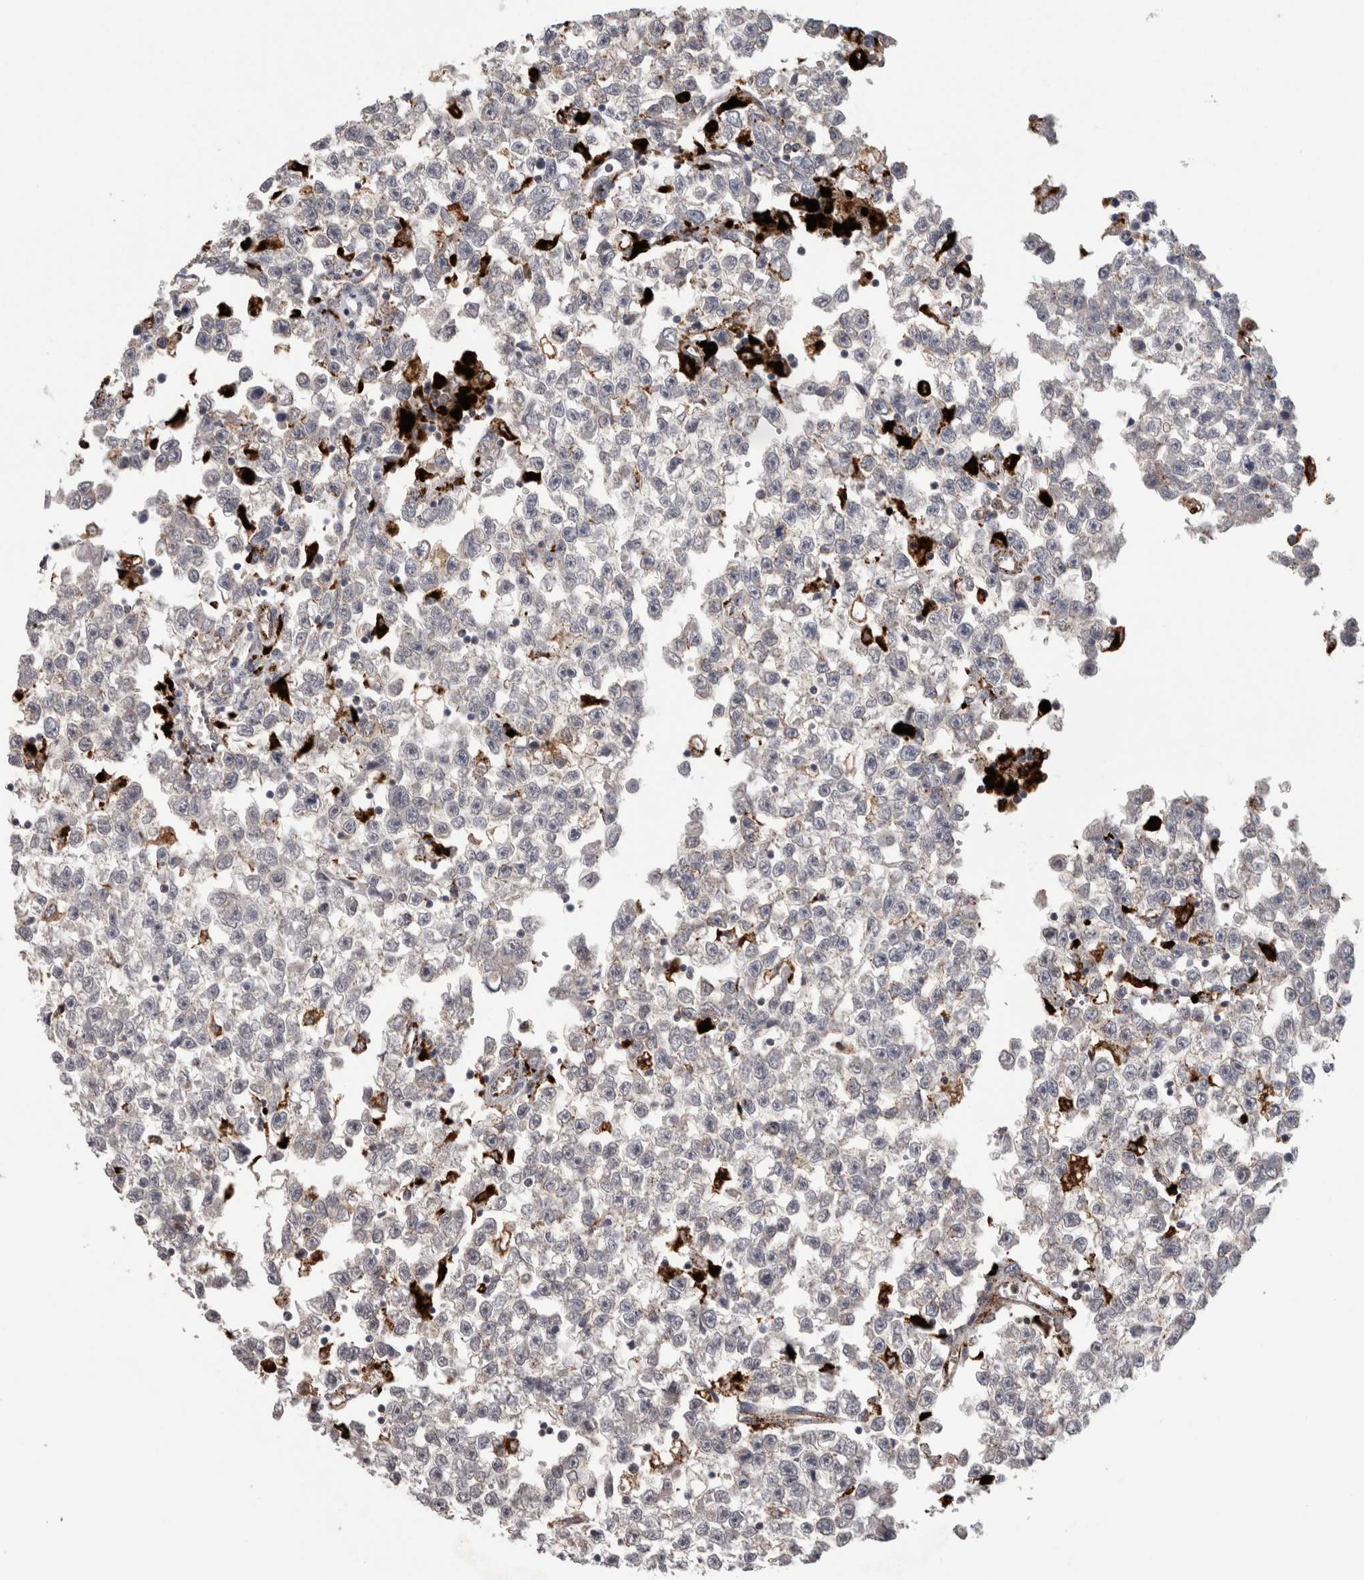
{"staining": {"intensity": "negative", "quantity": "none", "location": "none"}, "tissue": "testis cancer", "cell_type": "Tumor cells", "image_type": "cancer", "snomed": [{"axis": "morphology", "description": "Seminoma, NOS"}, {"axis": "morphology", "description": "Carcinoma, Embryonal, NOS"}, {"axis": "topography", "description": "Testis"}], "caption": "Testis seminoma stained for a protein using IHC demonstrates no positivity tumor cells.", "gene": "CTSZ", "patient": {"sex": "male", "age": 51}}